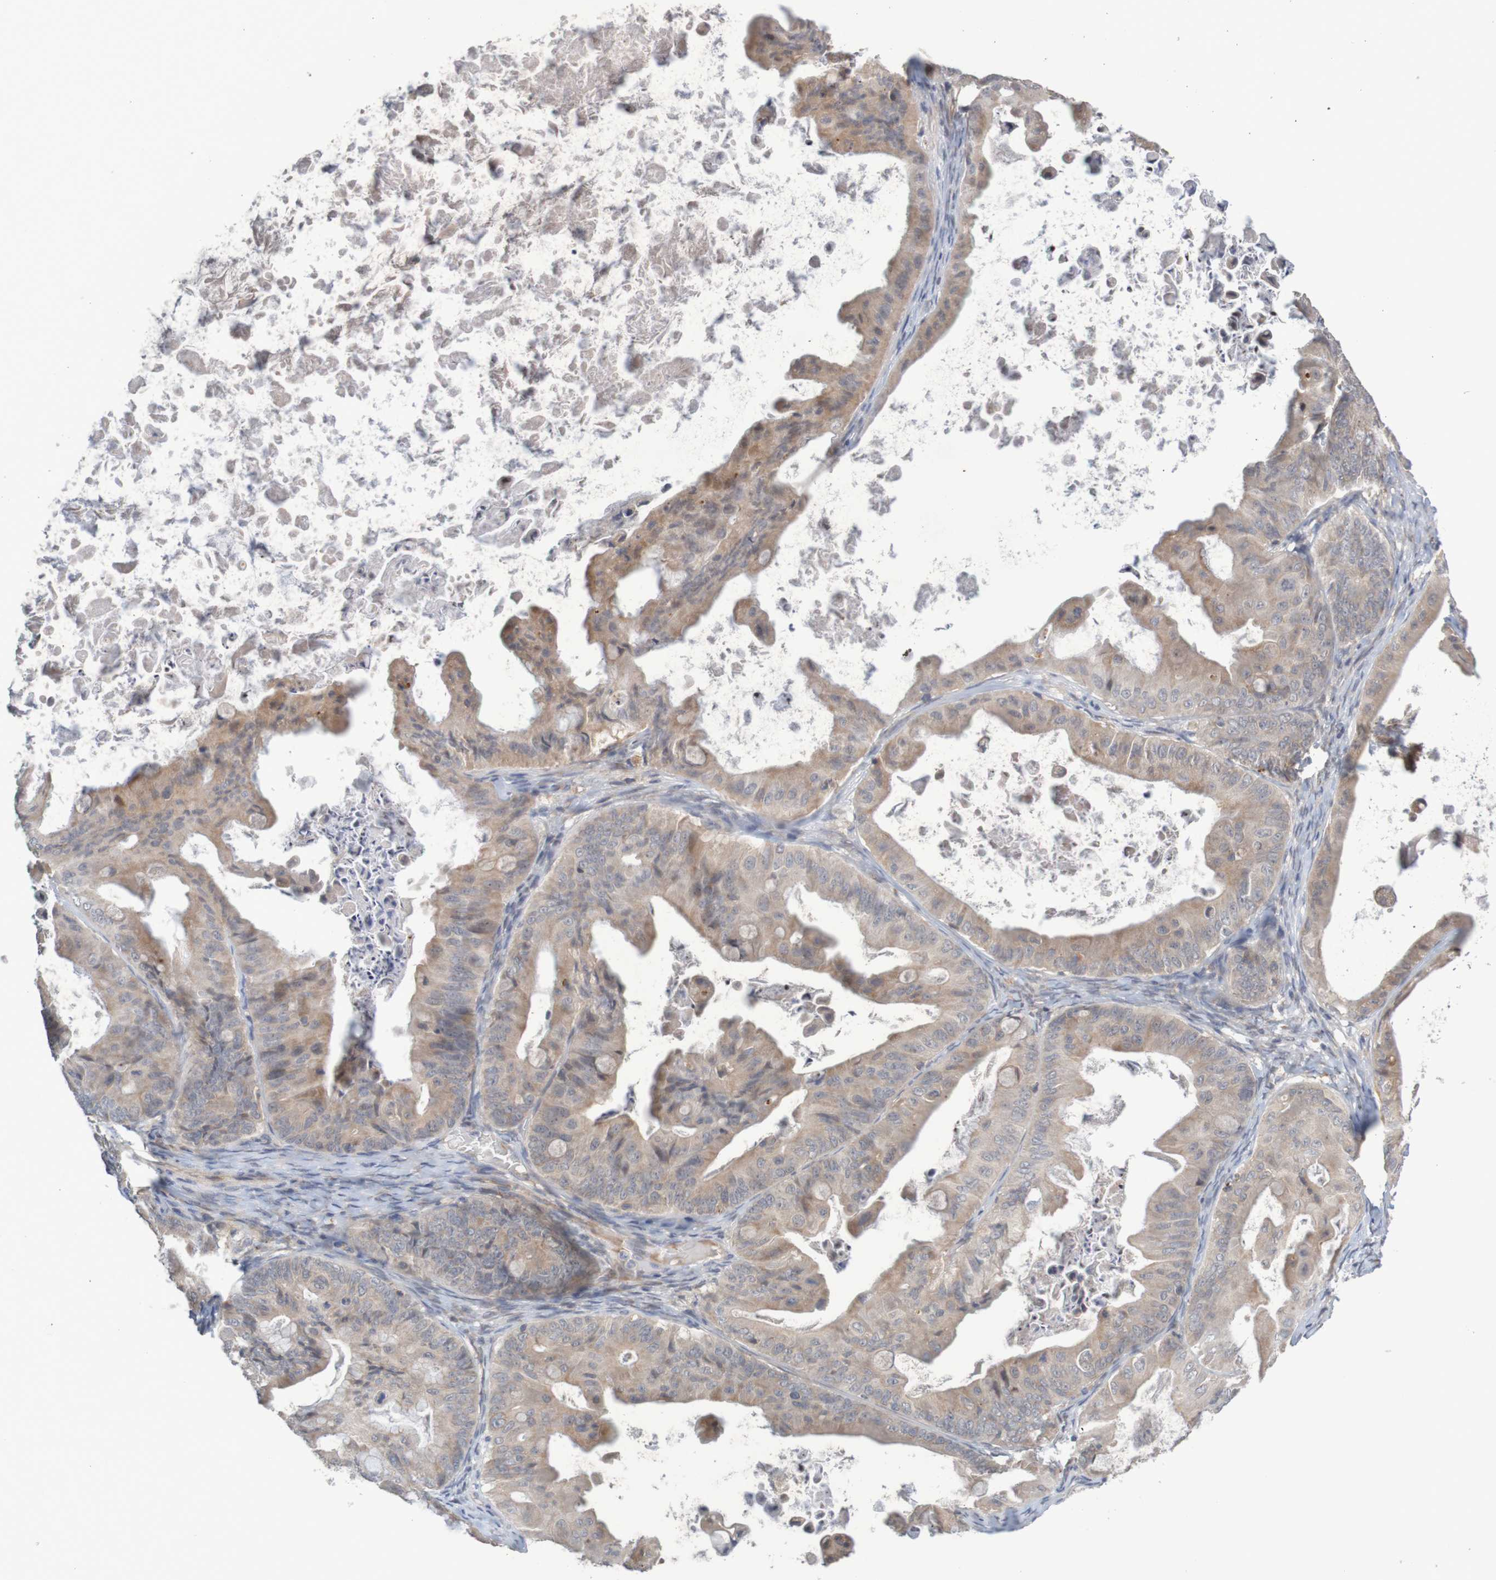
{"staining": {"intensity": "weak", "quantity": ">75%", "location": "cytoplasmic/membranous"}, "tissue": "ovarian cancer", "cell_type": "Tumor cells", "image_type": "cancer", "snomed": [{"axis": "morphology", "description": "Cystadenocarcinoma, mucinous, NOS"}, {"axis": "topography", "description": "Ovary"}], "caption": "Ovarian mucinous cystadenocarcinoma tissue exhibits weak cytoplasmic/membranous expression in approximately >75% of tumor cells, visualized by immunohistochemistry. Immunohistochemistry stains the protein in brown and the nuclei are stained blue.", "gene": "ANKK1", "patient": {"sex": "female", "age": 37}}